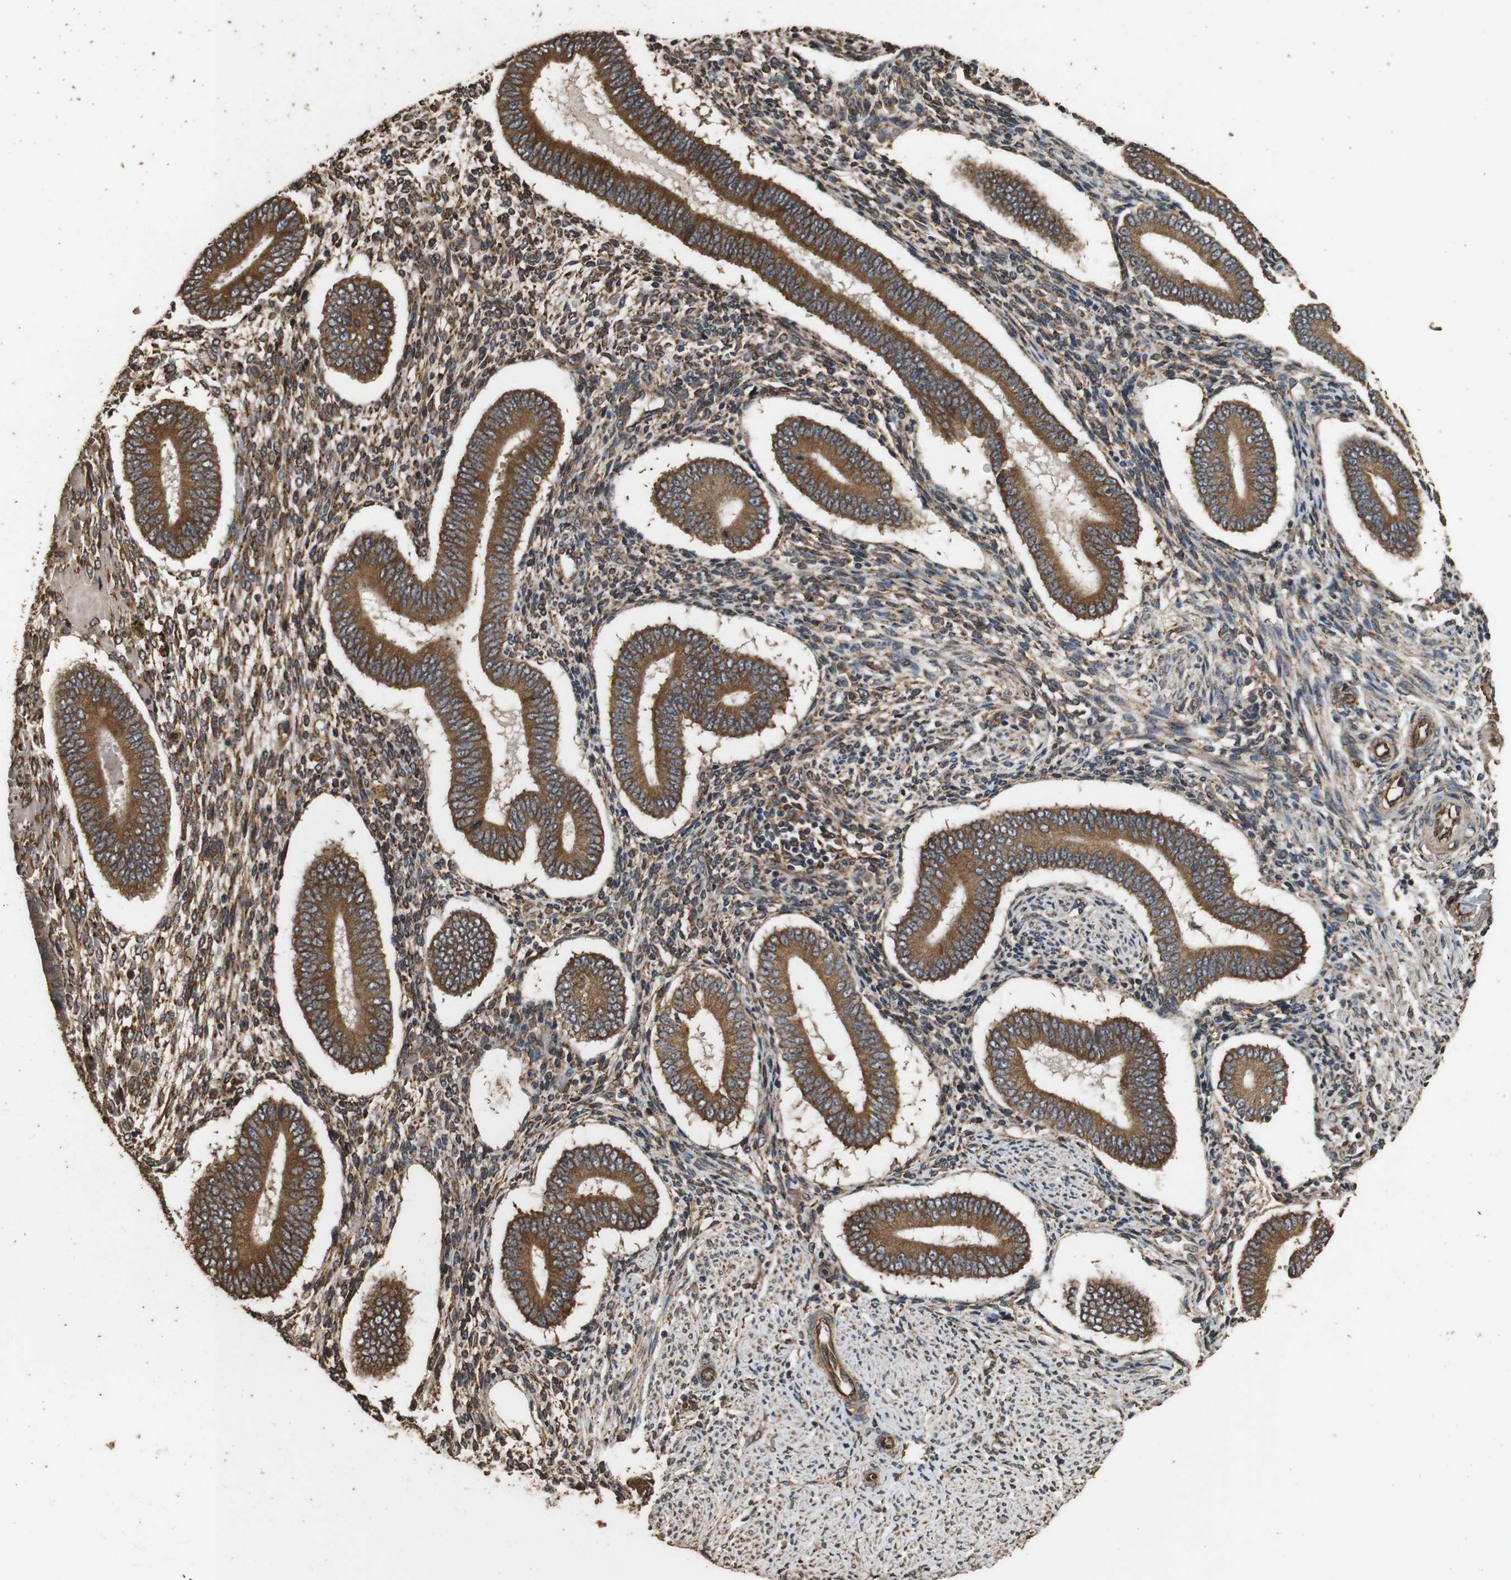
{"staining": {"intensity": "moderate", "quantity": ">75%", "location": "cytoplasmic/membranous"}, "tissue": "endometrium", "cell_type": "Cells in endometrial stroma", "image_type": "normal", "snomed": [{"axis": "morphology", "description": "Normal tissue, NOS"}, {"axis": "topography", "description": "Endometrium"}], "caption": "Cells in endometrial stroma exhibit medium levels of moderate cytoplasmic/membranous positivity in about >75% of cells in benign human endometrium.", "gene": "CNPY4", "patient": {"sex": "female", "age": 42}}